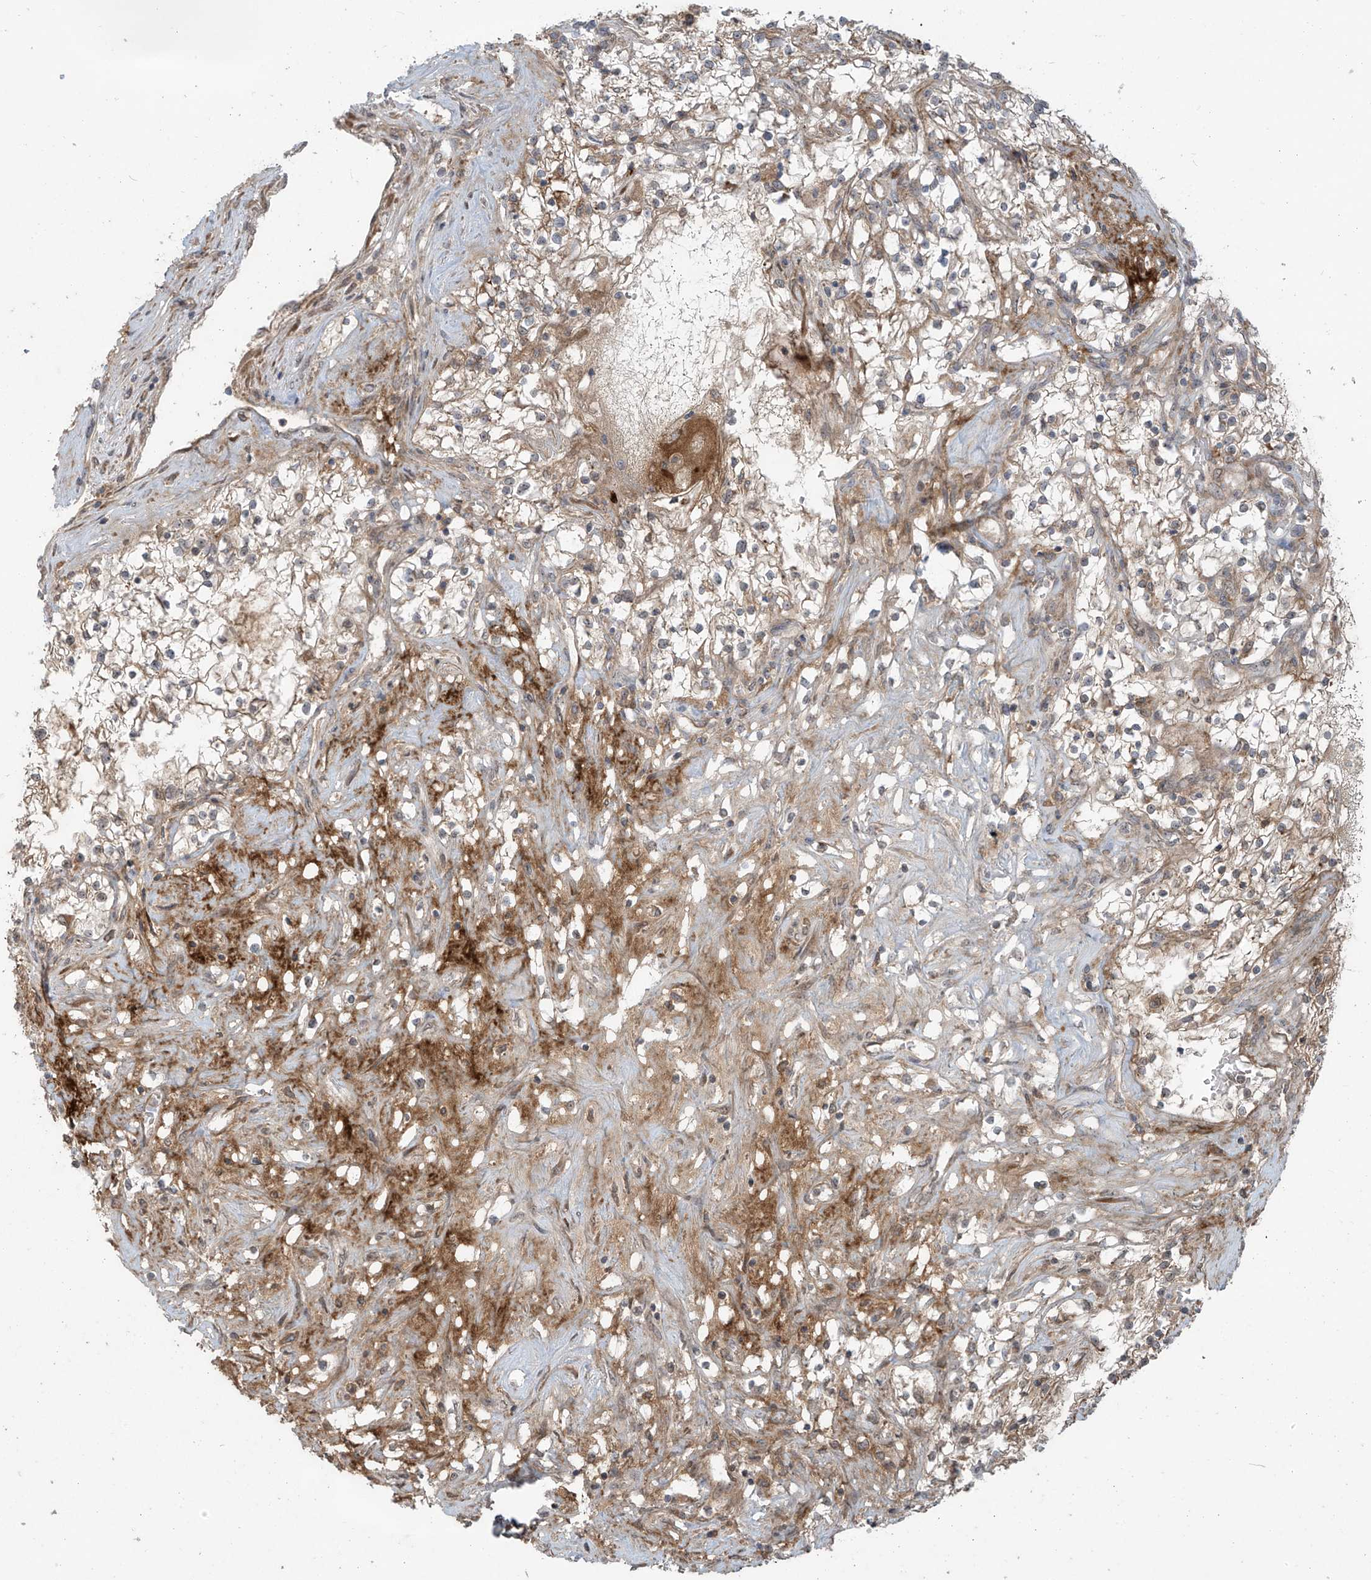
{"staining": {"intensity": "weak", "quantity": "25%-75%", "location": "cytoplasmic/membranous"}, "tissue": "renal cancer", "cell_type": "Tumor cells", "image_type": "cancer", "snomed": [{"axis": "morphology", "description": "Normal tissue, NOS"}, {"axis": "morphology", "description": "Adenocarcinoma, NOS"}, {"axis": "topography", "description": "Kidney"}], "caption": "An immunohistochemistry (IHC) micrograph of tumor tissue is shown. Protein staining in brown labels weak cytoplasmic/membranous positivity in renal cancer (adenocarcinoma) within tumor cells.", "gene": "KATNIP", "patient": {"sex": "male", "age": 68}}